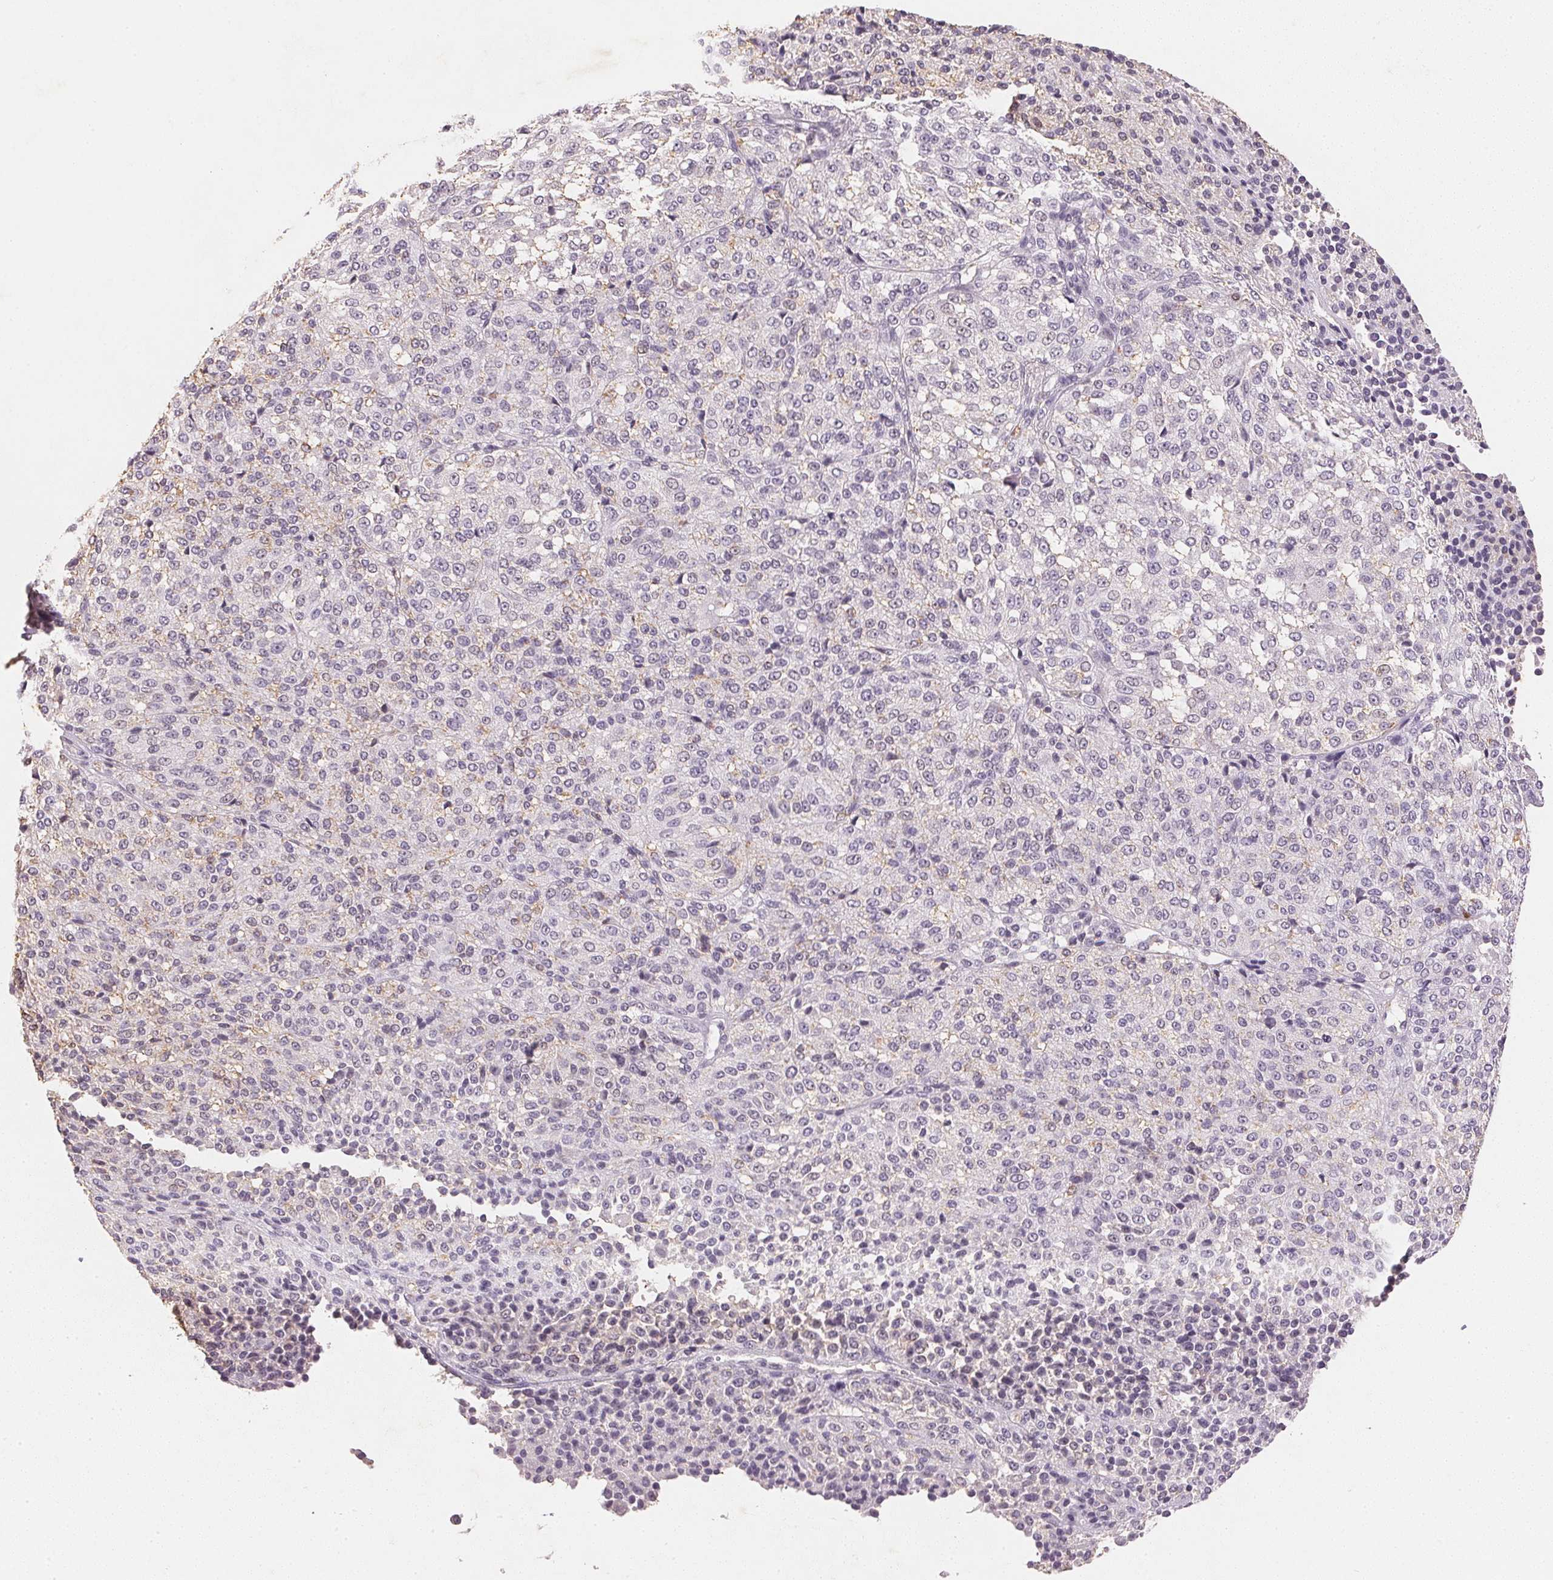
{"staining": {"intensity": "weak", "quantity": "<25%", "location": "cytoplasmic/membranous"}, "tissue": "melanoma", "cell_type": "Tumor cells", "image_type": "cancer", "snomed": [{"axis": "morphology", "description": "Malignant melanoma, Metastatic site"}, {"axis": "topography", "description": "Brain"}], "caption": "The histopathology image reveals no significant expression in tumor cells of malignant melanoma (metastatic site).", "gene": "SMTN", "patient": {"sex": "female", "age": 56}}